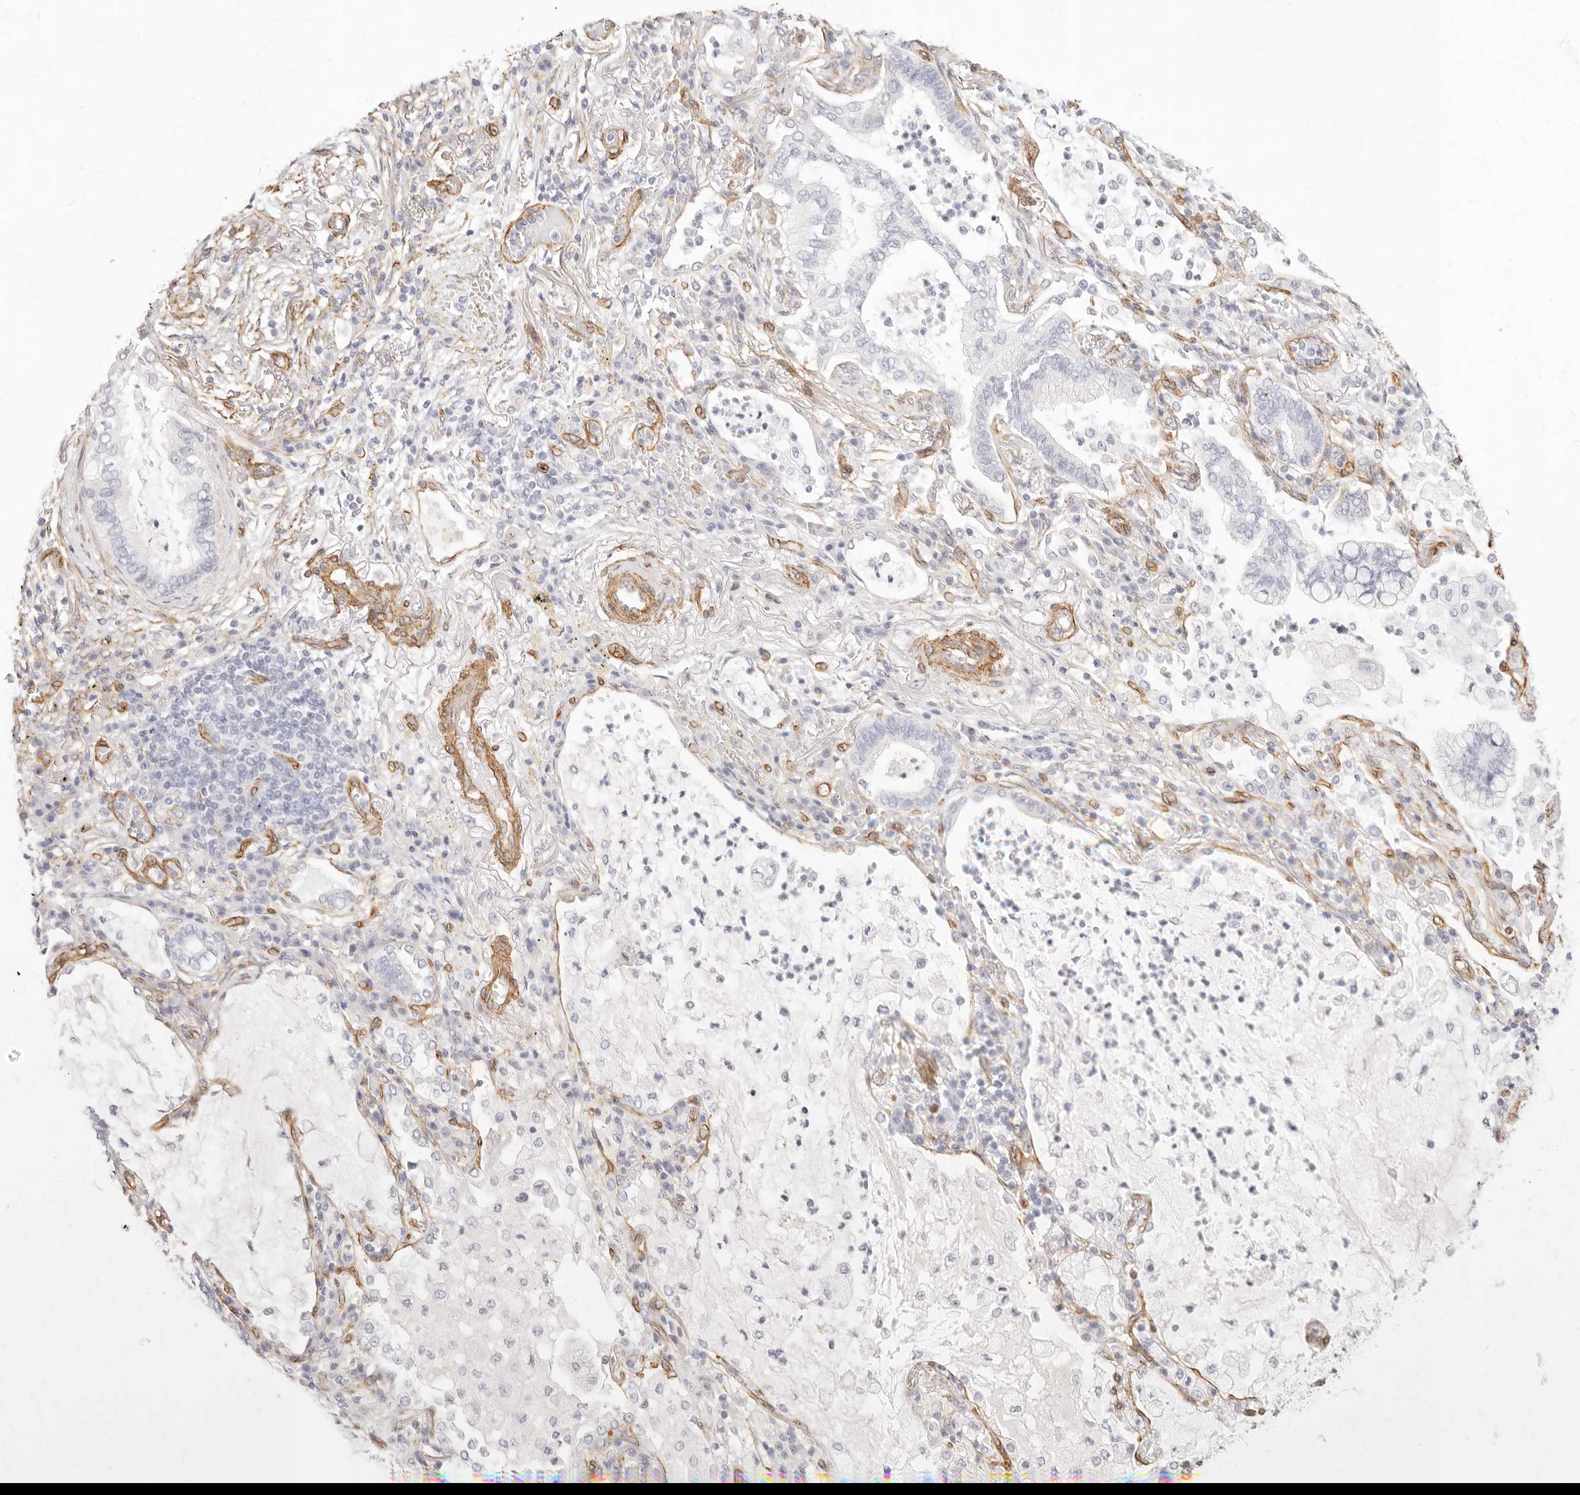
{"staining": {"intensity": "negative", "quantity": "none", "location": "none"}, "tissue": "lung cancer", "cell_type": "Tumor cells", "image_type": "cancer", "snomed": [{"axis": "morphology", "description": "Adenocarcinoma, NOS"}, {"axis": "topography", "description": "Lung"}], "caption": "IHC of adenocarcinoma (lung) demonstrates no staining in tumor cells.", "gene": "NUS1", "patient": {"sex": "female", "age": 70}}